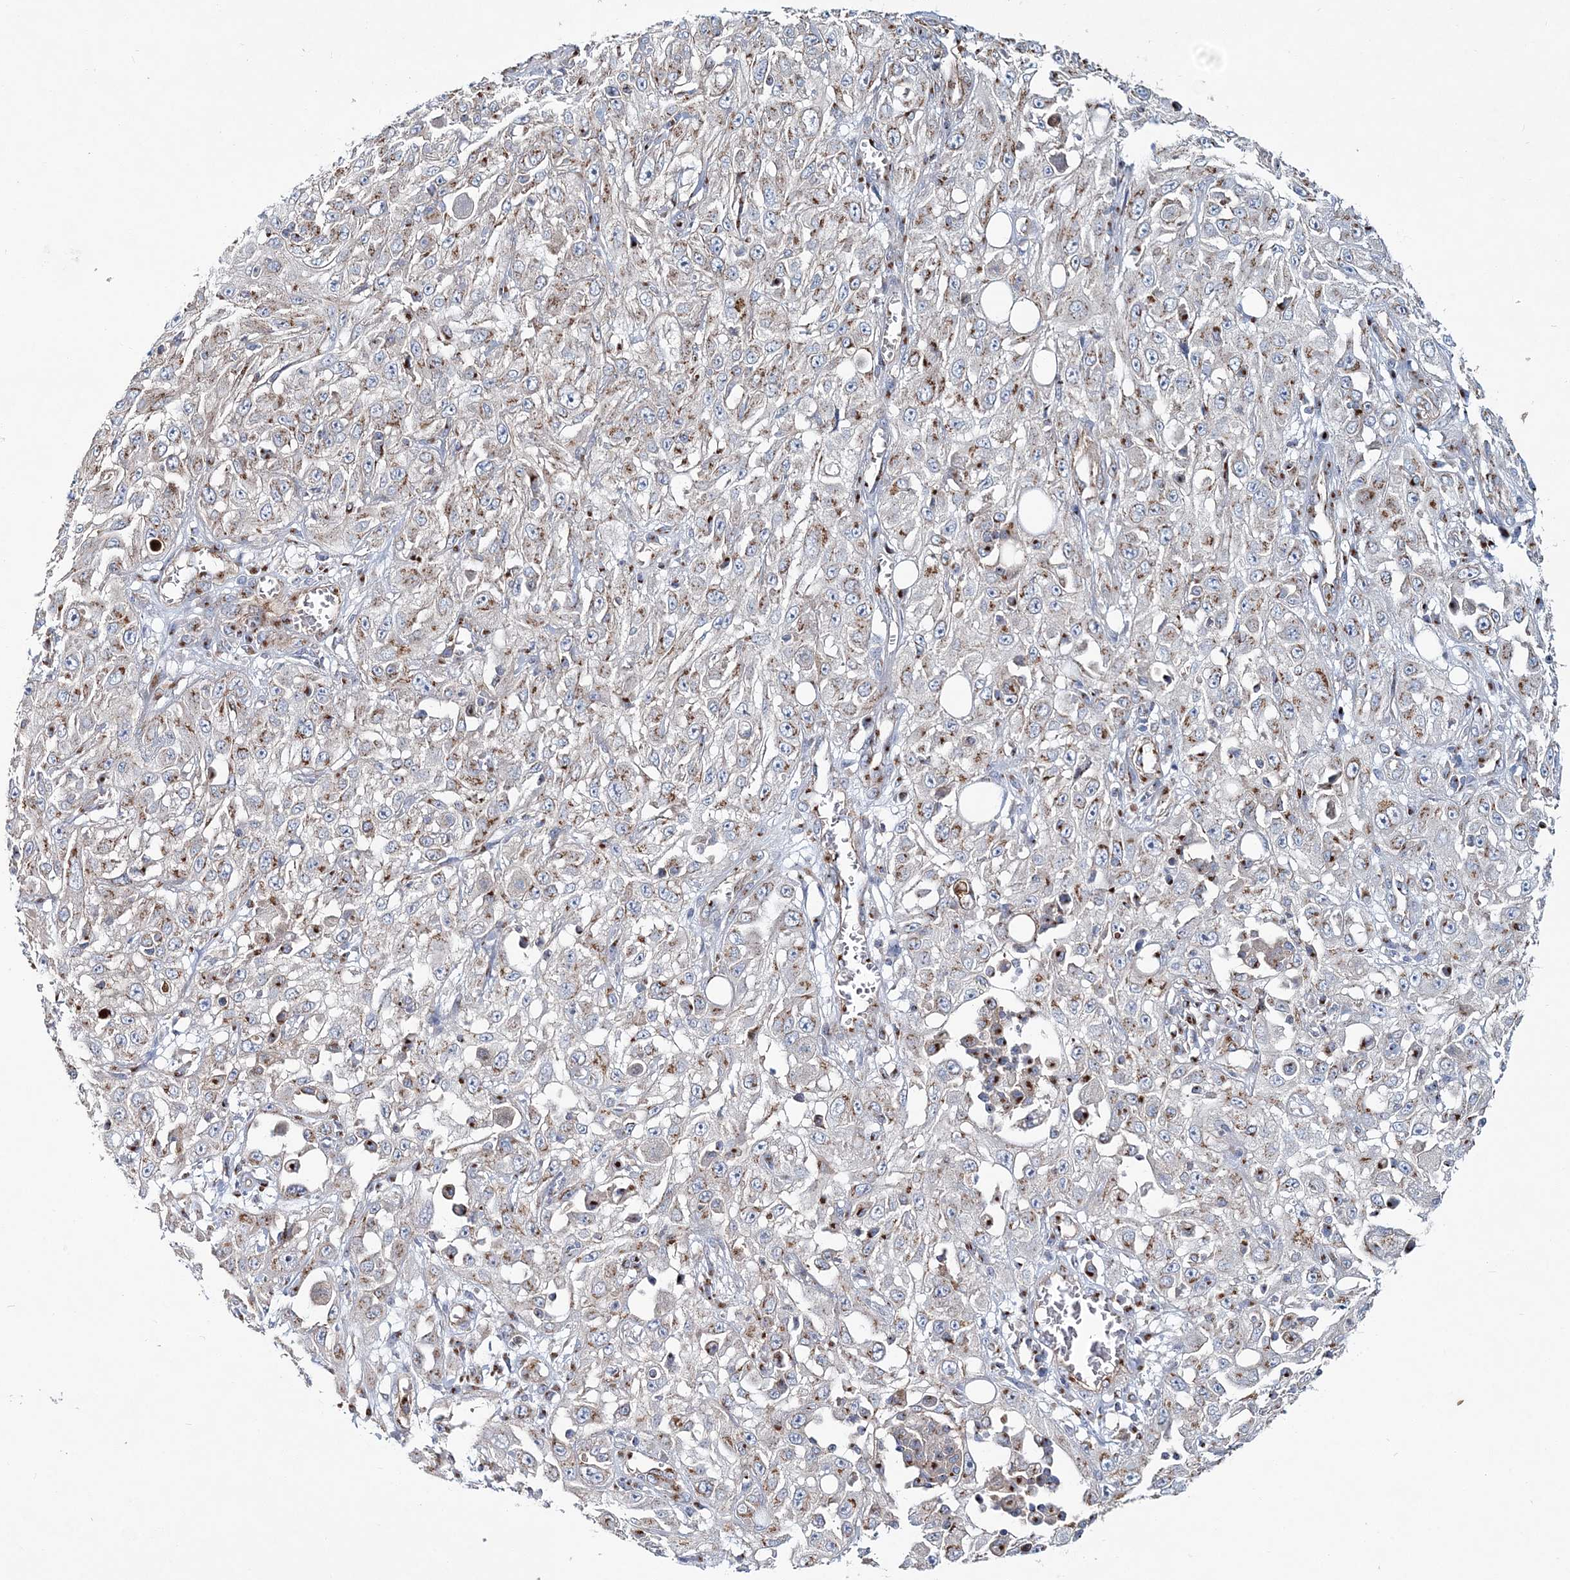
{"staining": {"intensity": "moderate", "quantity": ">75%", "location": "cytoplasmic/membranous"}, "tissue": "skin cancer", "cell_type": "Tumor cells", "image_type": "cancer", "snomed": [{"axis": "morphology", "description": "Squamous cell carcinoma, NOS"}, {"axis": "morphology", "description": "Squamous cell carcinoma, metastatic, NOS"}, {"axis": "topography", "description": "Skin"}, {"axis": "topography", "description": "Lymph node"}], "caption": "Moderate cytoplasmic/membranous expression is identified in about >75% of tumor cells in skin squamous cell carcinoma.", "gene": "MAN1A2", "patient": {"sex": "male", "age": 75}}